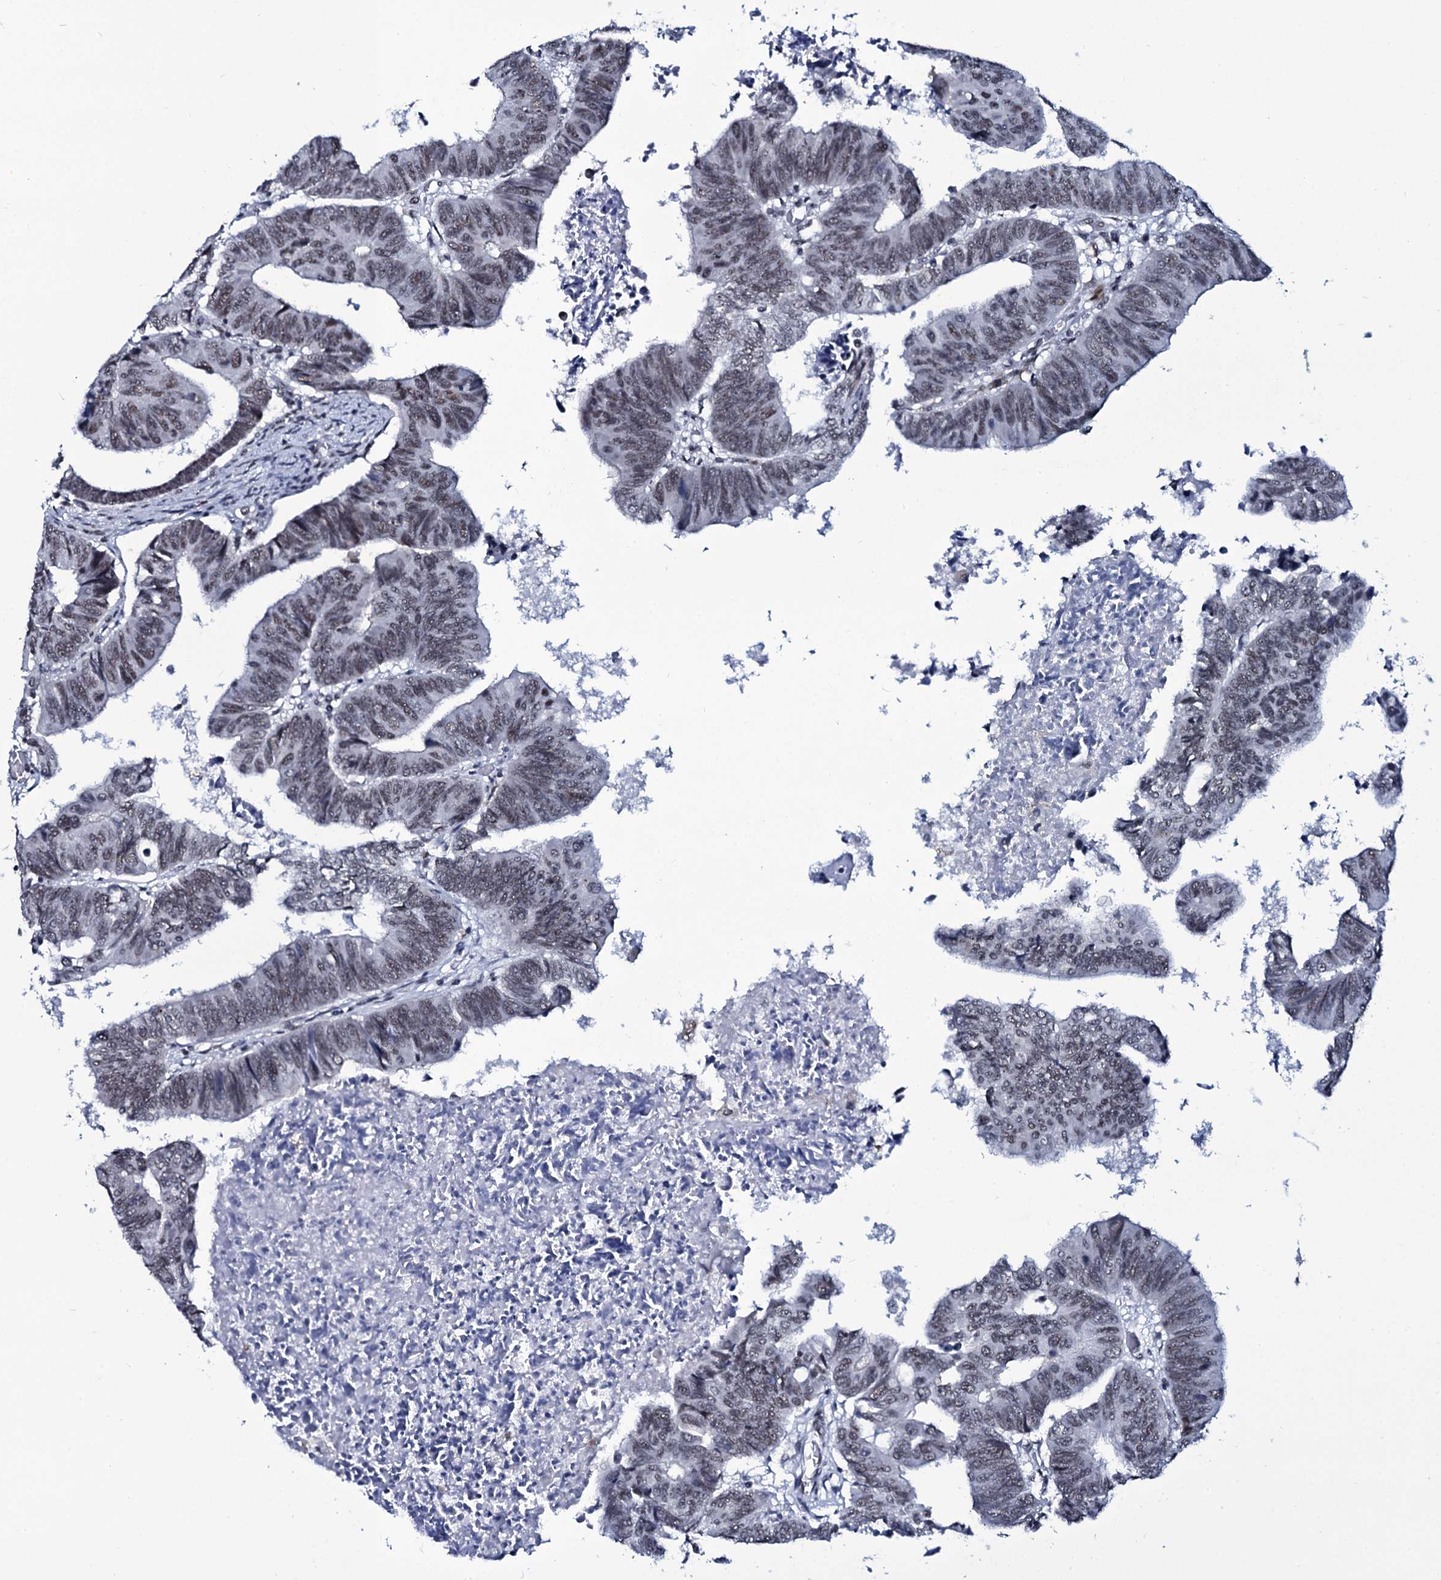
{"staining": {"intensity": "weak", "quantity": ">75%", "location": "nuclear"}, "tissue": "colorectal cancer", "cell_type": "Tumor cells", "image_type": "cancer", "snomed": [{"axis": "morphology", "description": "Adenocarcinoma, NOS"}, {"axis": "topography", "description": "Rectum"}], "caption": "Protein staining shows weak nuclear positivity in about >75% of tumor cells in adenocarcinoma (colorectal).", "gene": "ZMIZ2", "patient": {"sex": "female", "age": 65}}